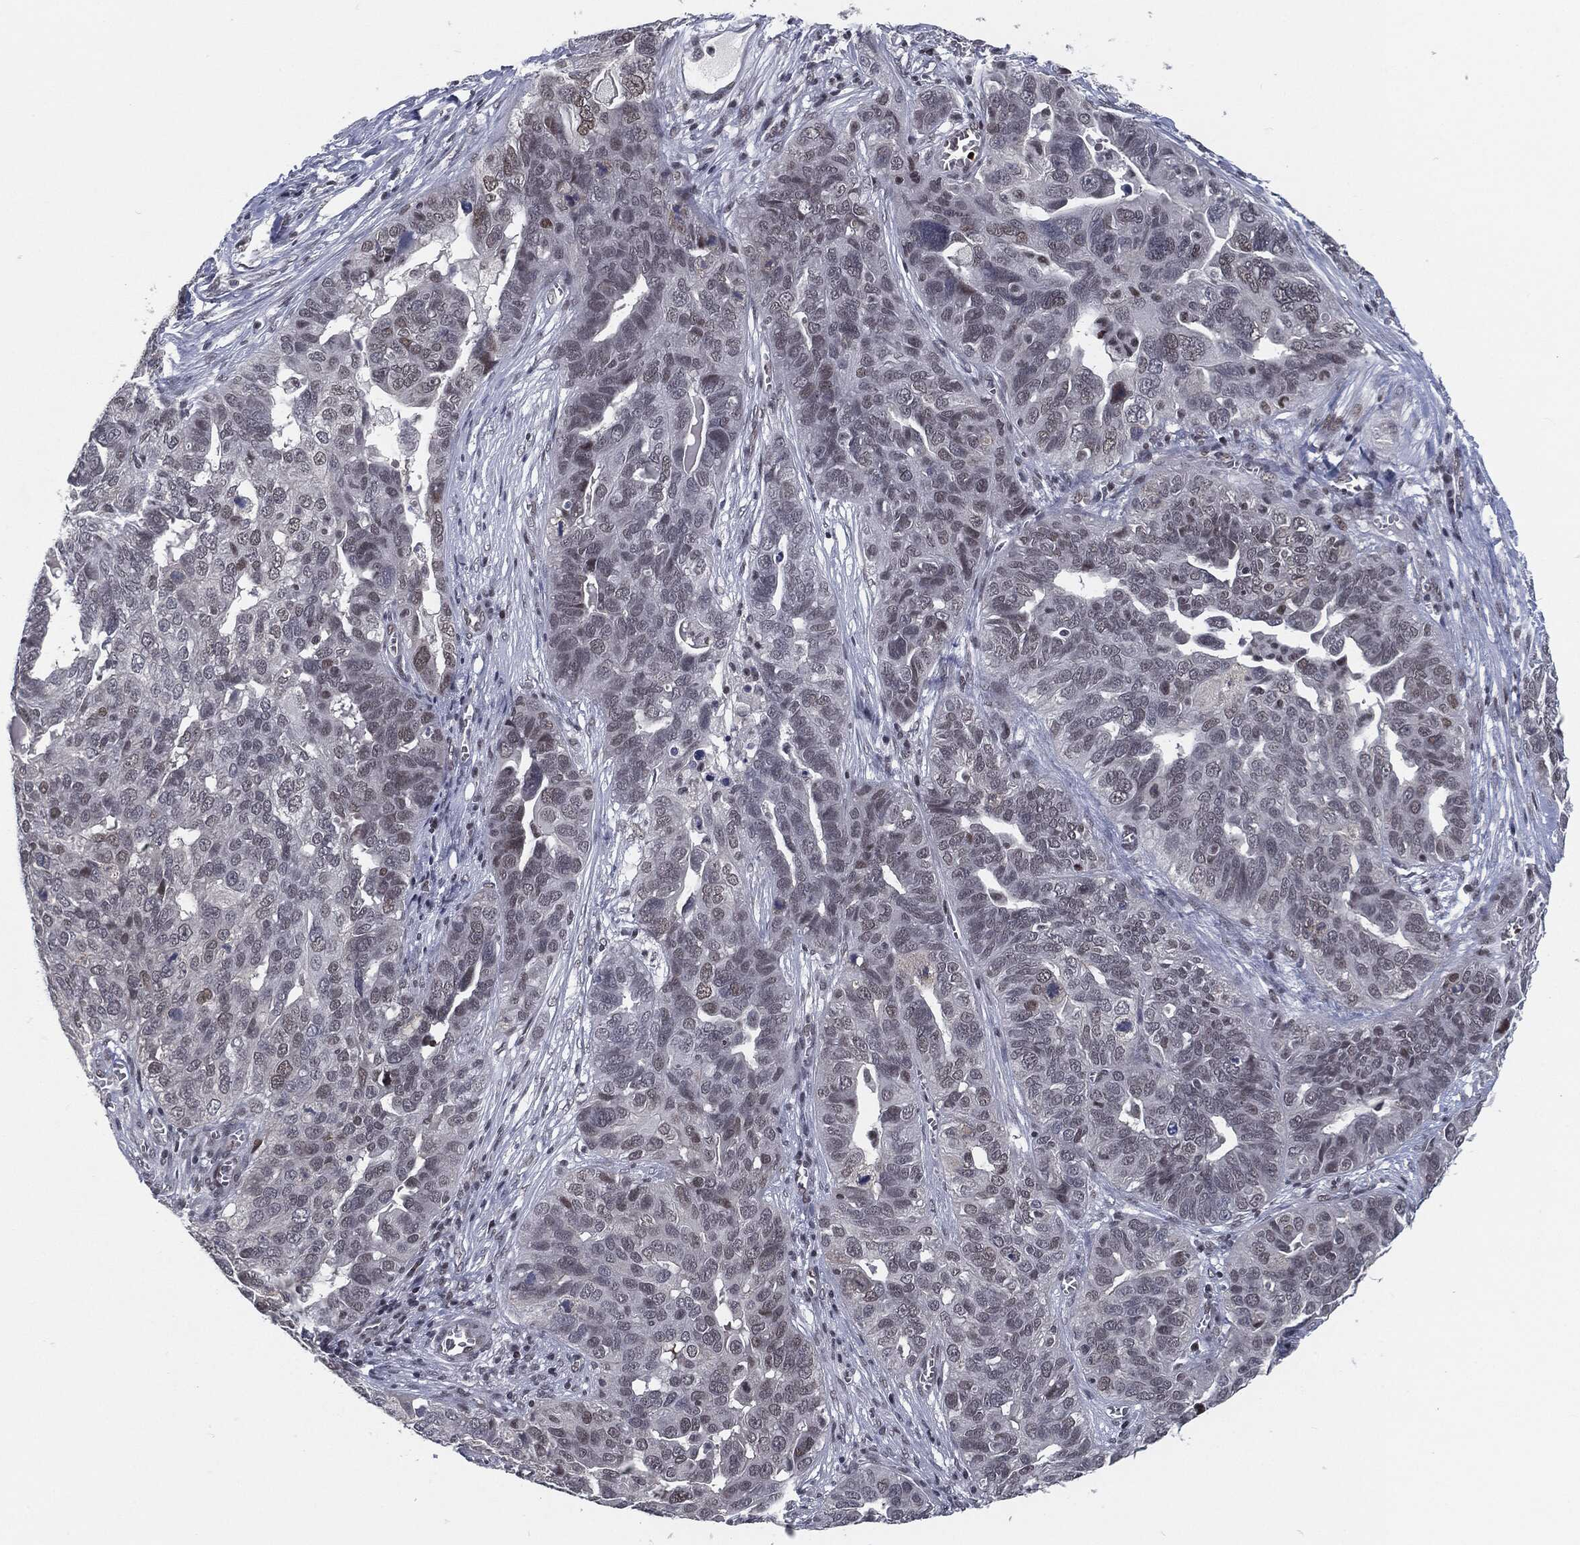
{"staining": {"intensity": "weak", "quantity": "<25%", "location": "nuclear"}, "tissue": "ovarian cancer", "cell_type": "Tumor cells", "image_type": "cancer", "snomed": [{"axis": "morphology", "description": "Carcinoma, endometroid"}, {"axis": "topography", "description": "Soft tissue"}, {"axis": "topography", "description": "Ovary"}], "caption": "Tumor cells show no significant protein positivity in endometroid carcinoma (ovarian).", "gene": "ANXA1", "patient": {"sex": "female", "age": 52}}